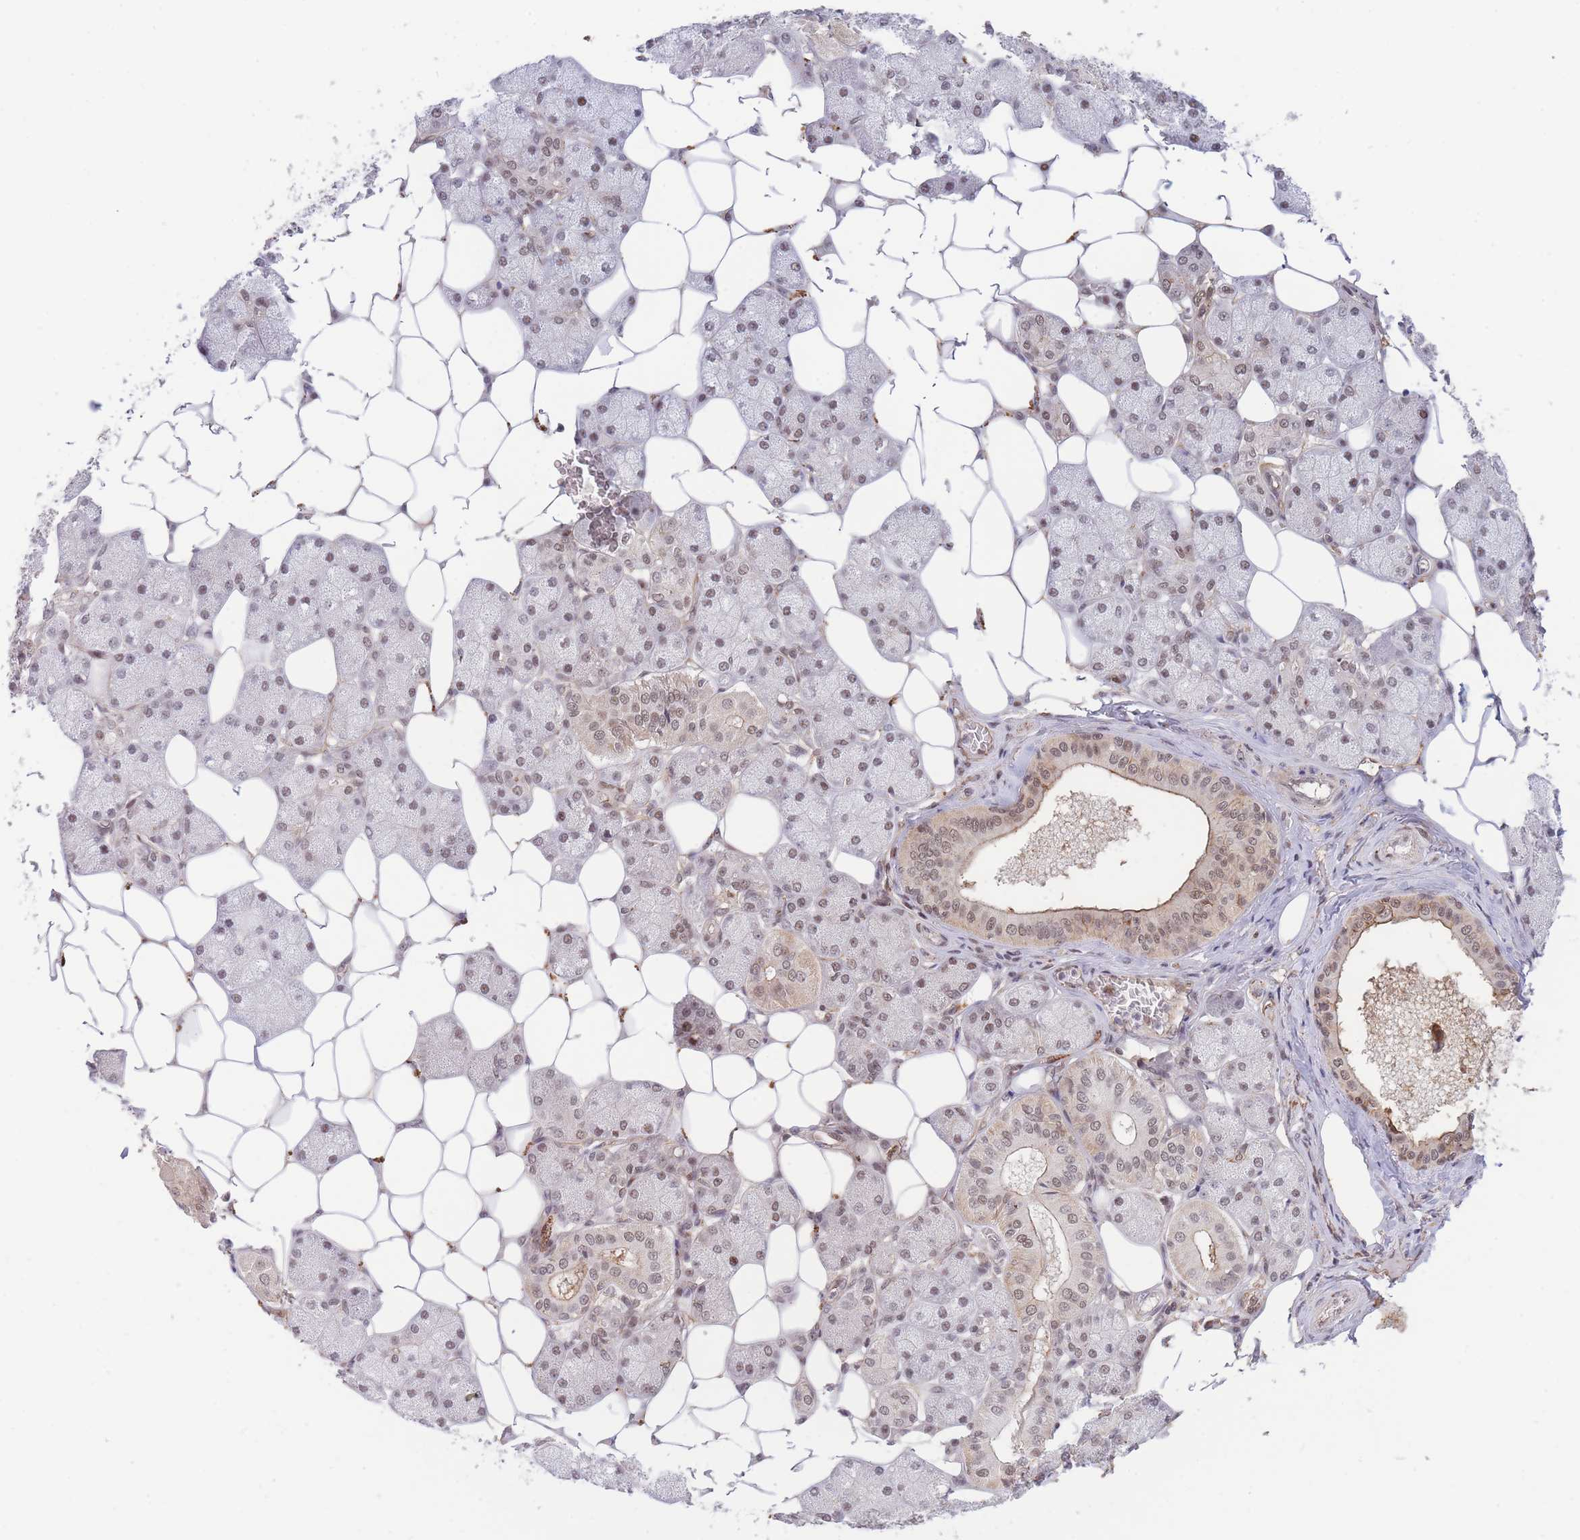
{"staining": {"intensity": "moderate", "quantity": "25%-75%", "location": "cytoplasmic/membranous,nuclear"}, "tissue": "salivary gland", "cell_type": "Glandular cells", "image_type": "normal", "snomed": [{"axis": "morphology", "description": "Squamous cell carcinoma, NOS"}, {"axis": "topography", "description": "Skin"}, {"axis": "topography", "description": "Head-Neck"}], "caption": "Immunohistochemistry photomicrograph of benign salivary gland: salivary gland stained using immunohistochemistry exhibits medium levels of moderate protein expression localized specifically in the cytoplasmic/membranous,nuclear of glandular cells, appearing as a cytoplasmic/membranous,nuclear brown color.", "gene": "BOD1L1", "patient": {"sex": "male", "age": 80}}